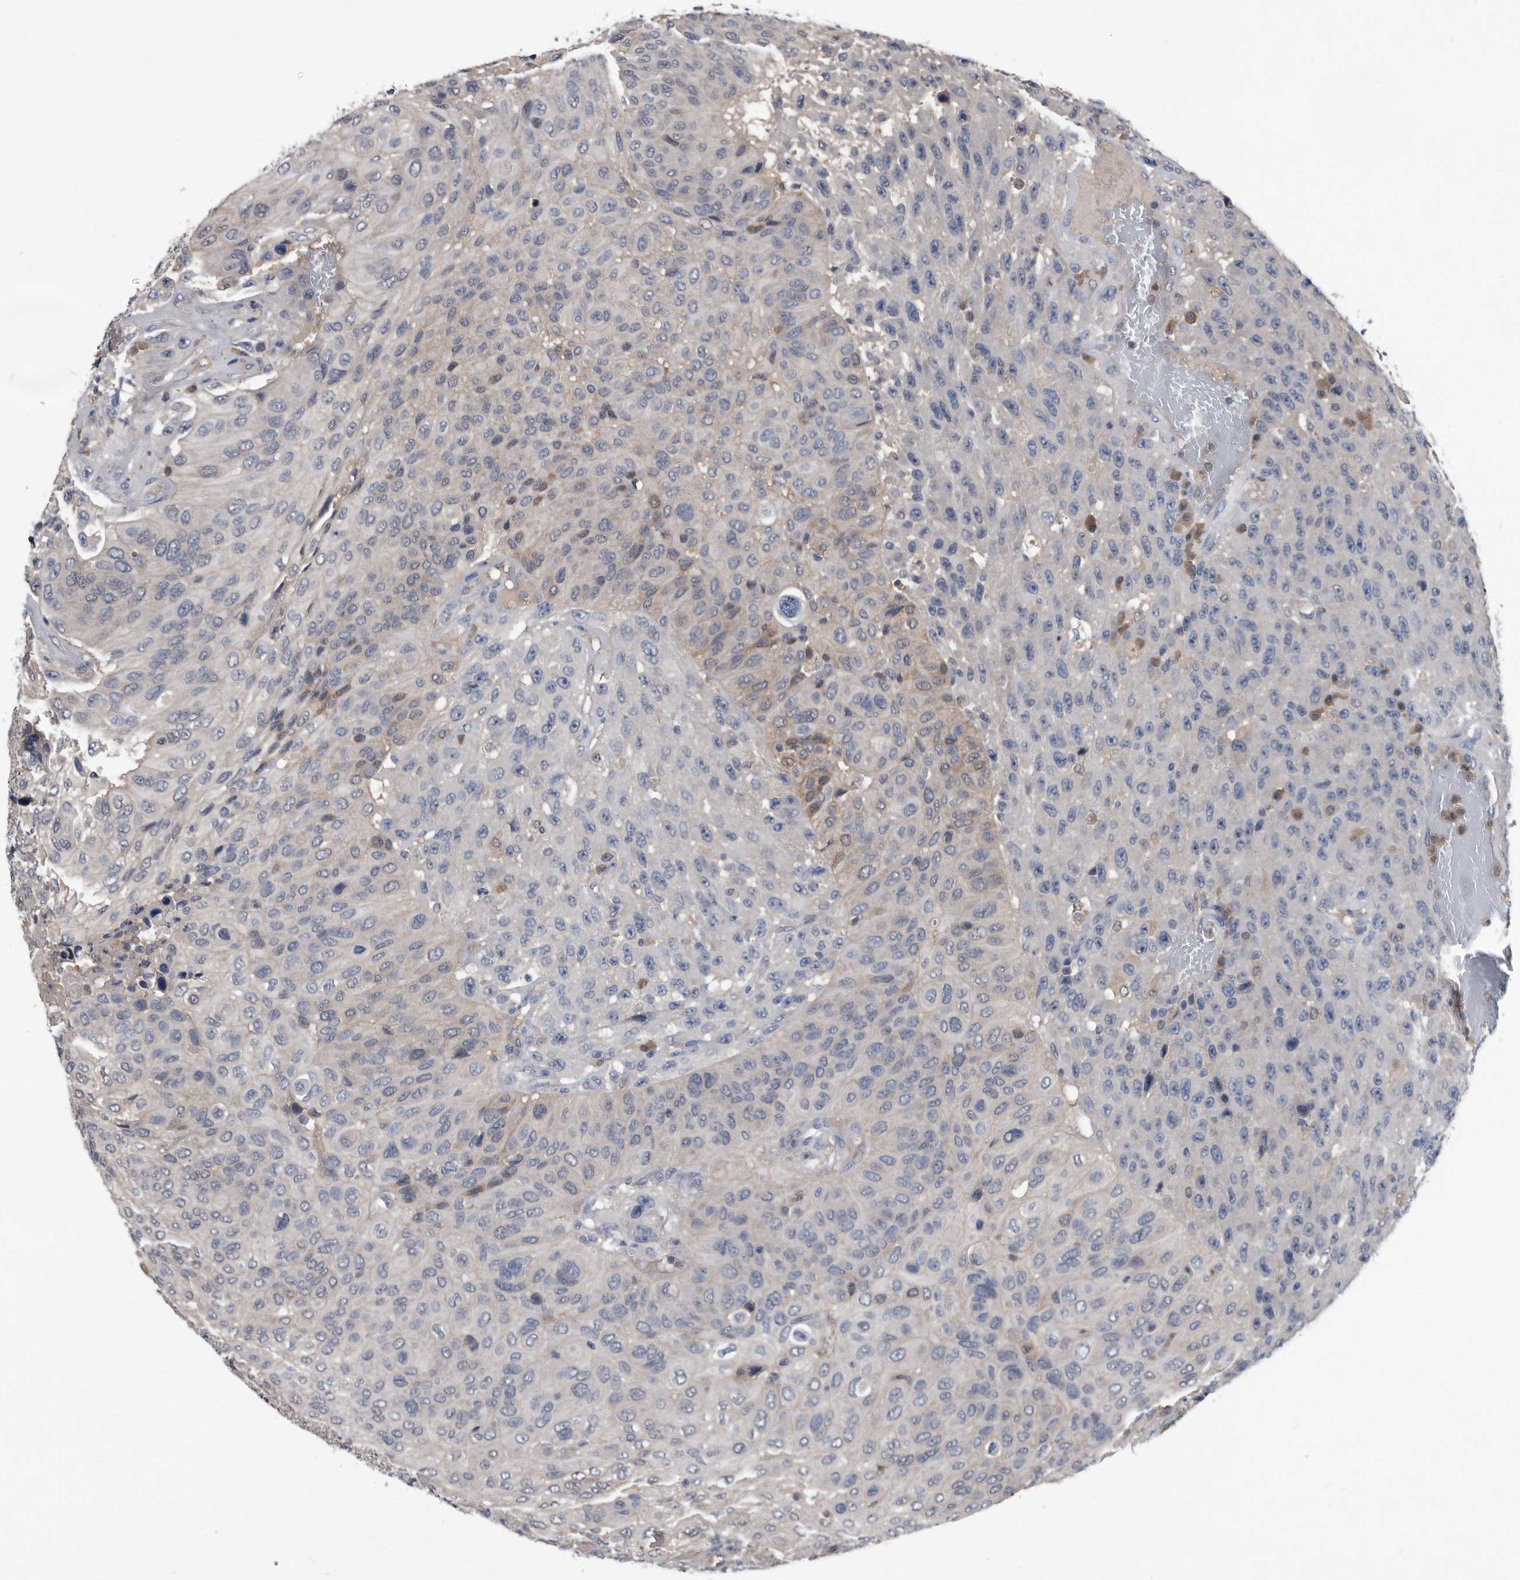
{"staining": {"intensity": "weak", "quantity": "<25%", "location": "cytoplasmic/membranous"}, "tissue": "urothelial cancer", "cell_type": "Tumor cells", "image_type": "cancer", "snomed": [{"axis": "morphology", "description": "Urothelial carcinoma, High grade"}, {"axis": "topography", "description": "Urinary bladder"}], "caption": "Immunohistochemistry histopathology image of urothelial cancer stained for a protein (brown), which exhibits no positivity in tumor cells. (DAB (3,3'-diaminobenzidine) IHC, high magnification).", "gene": "PDXK", "patient": {"sex": "male", "age": 66}}